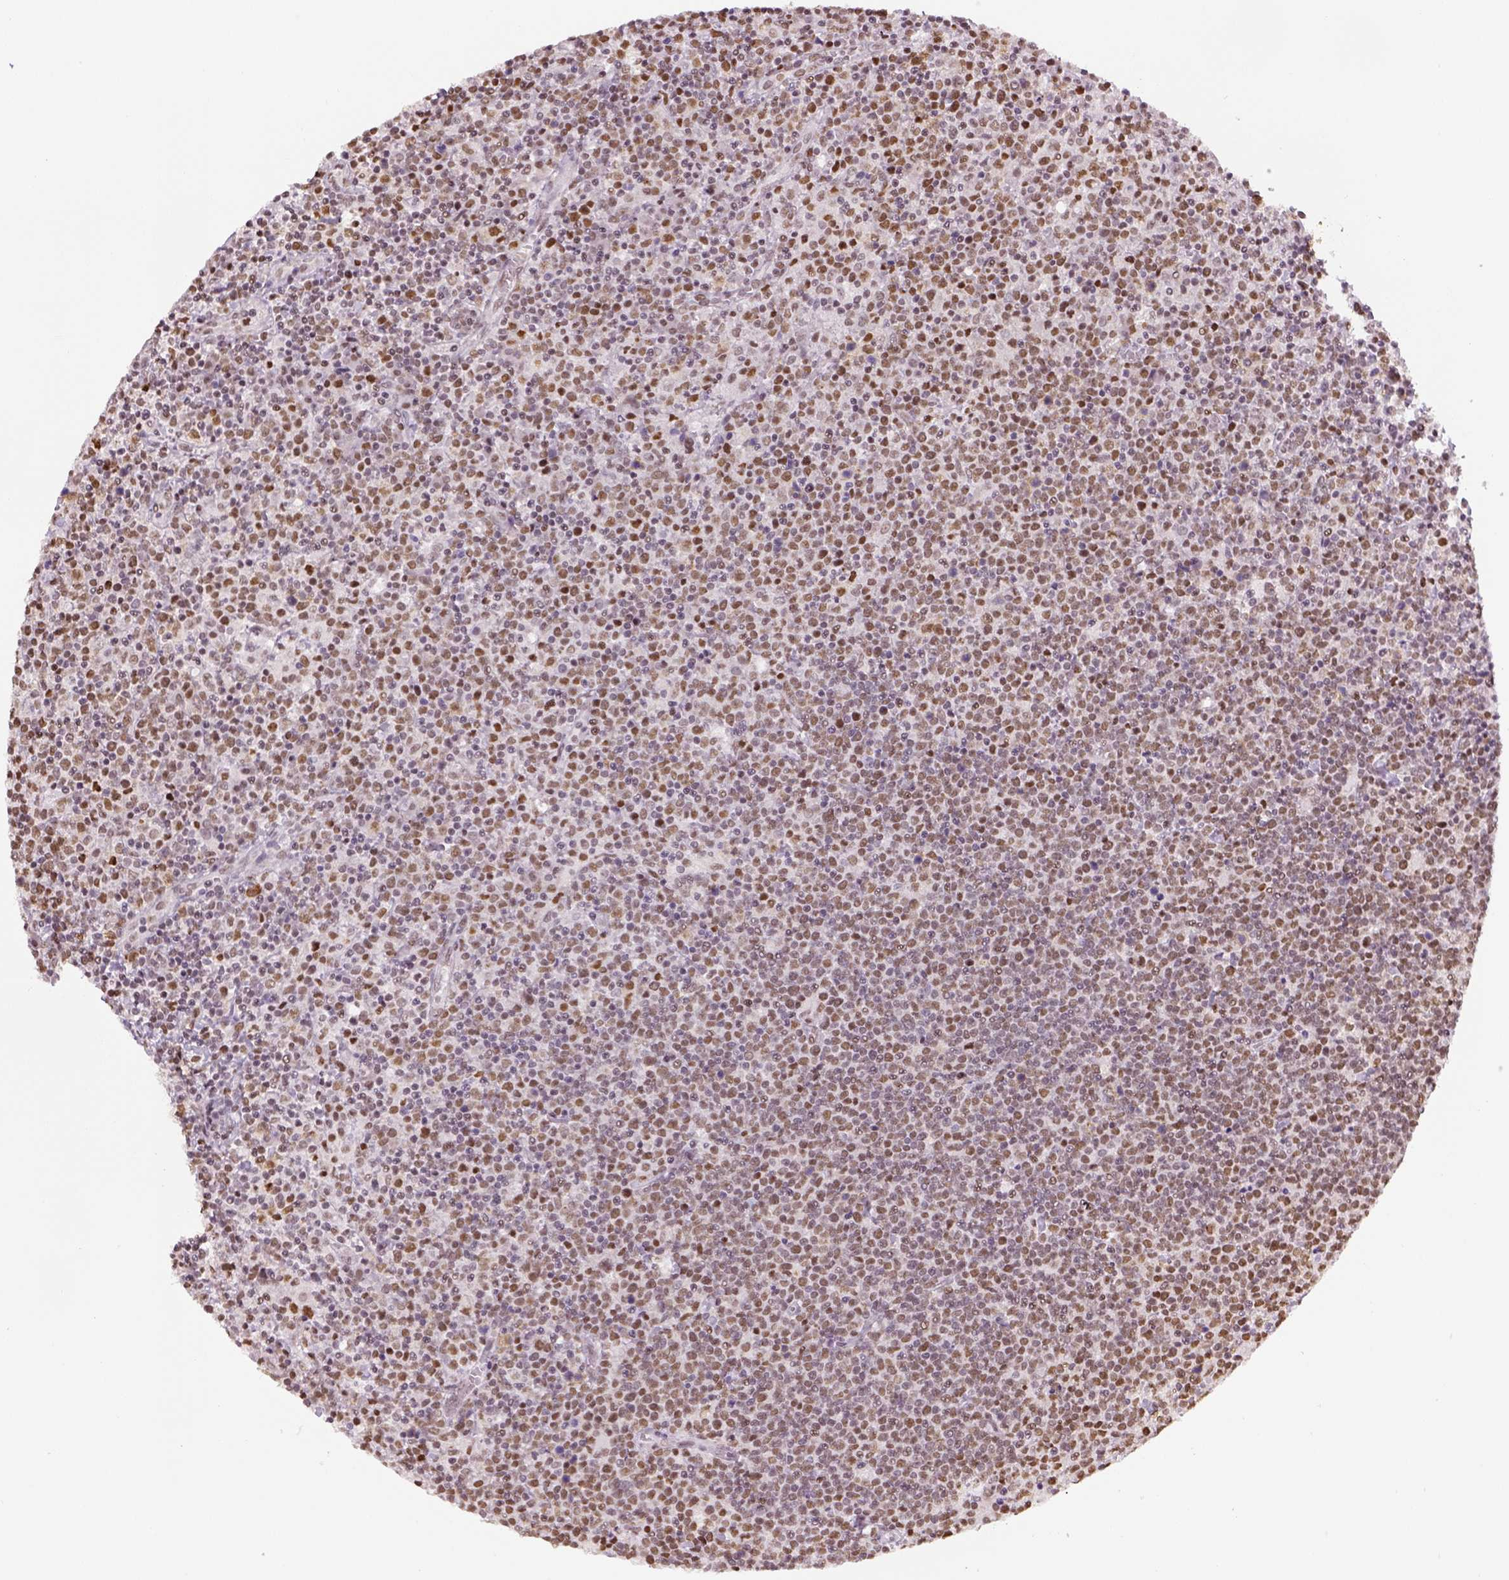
{"staining": {"intensity": "moderate", "quantity": ">75%", "location": "nuclear"}, "tissue": "lymphoma", "cell_type": "Tumor cells", "image_type": "cancer", "snomed": [{"axis": "morphology", "description": "Malignant lymphoma, non-Hodgkin's type, High grade"}, {"axis": "topography", "description": "Lymph node"}], "caption": "This is an image of immunohistochemistry staining of lymphoma, which shows moderate expression in the nuclear of tumor cells.", "gene": "FANCE", "patient": {"sex": "male", "age": 61}}